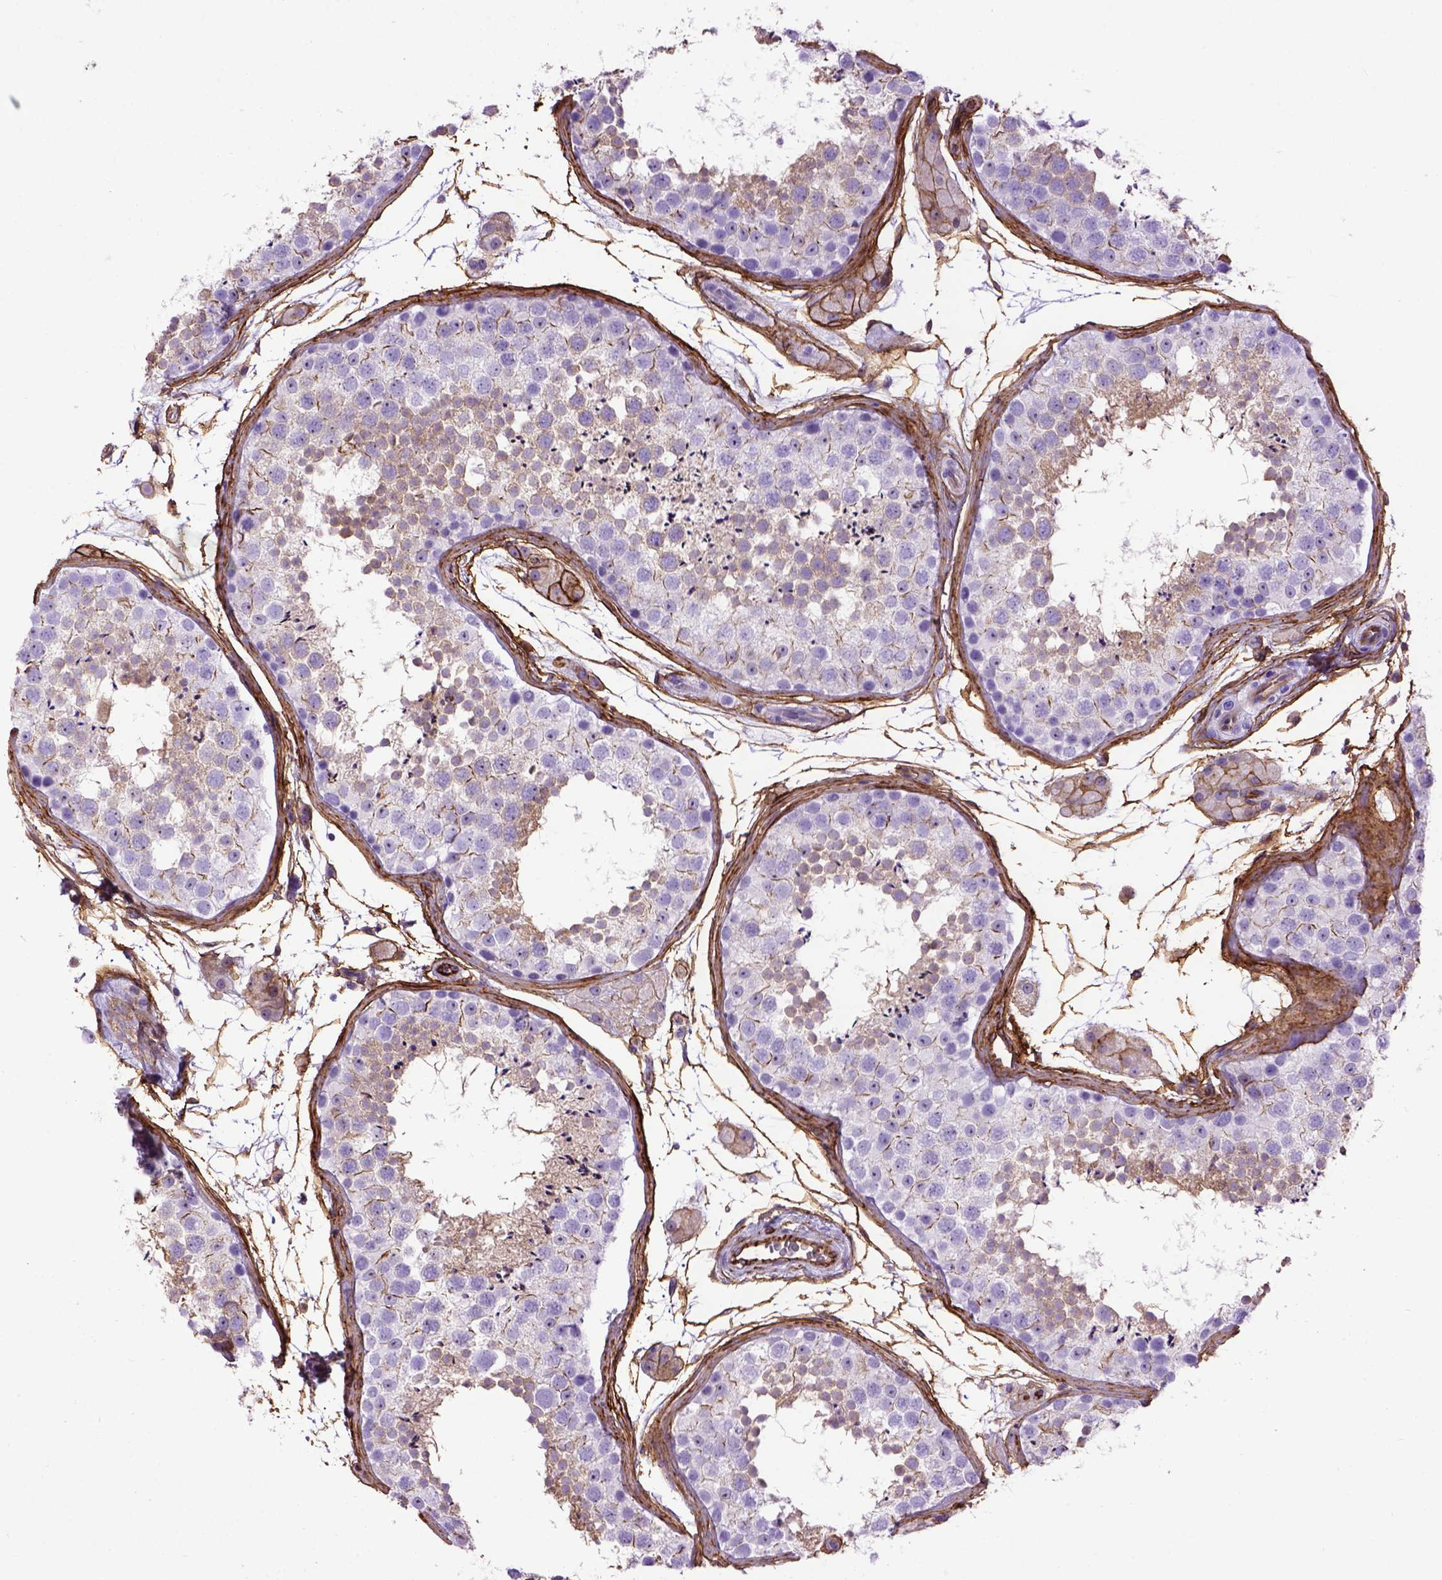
{"staining": {"intensity": "weak", "quantity": "25%-75%", "location": "cytoplasmic/membranous"}, "tissue": "testis", "cell_type": "Cells in seminiferous ducts", "image_type": "normal", "snomed": [{"axis": "morphology", "description": "Normal tissue, NOS"}, {"axis": "topography", "description": "Testis"}], "caption": "Immunohistochemical staining of unremarkable human testis shows low levels of weak cytoplasmic/membranous staining in approximately 25%-75% of cells in seminiferous ducts. The staining is performed using DAB (3,3'-diaminobenzidine) brown chromogen to label protein expression. The nuclei are counter-stained blue using hematoxylin.", "gene": "ENG", "patient": {"sex": "male", "age": 41}}